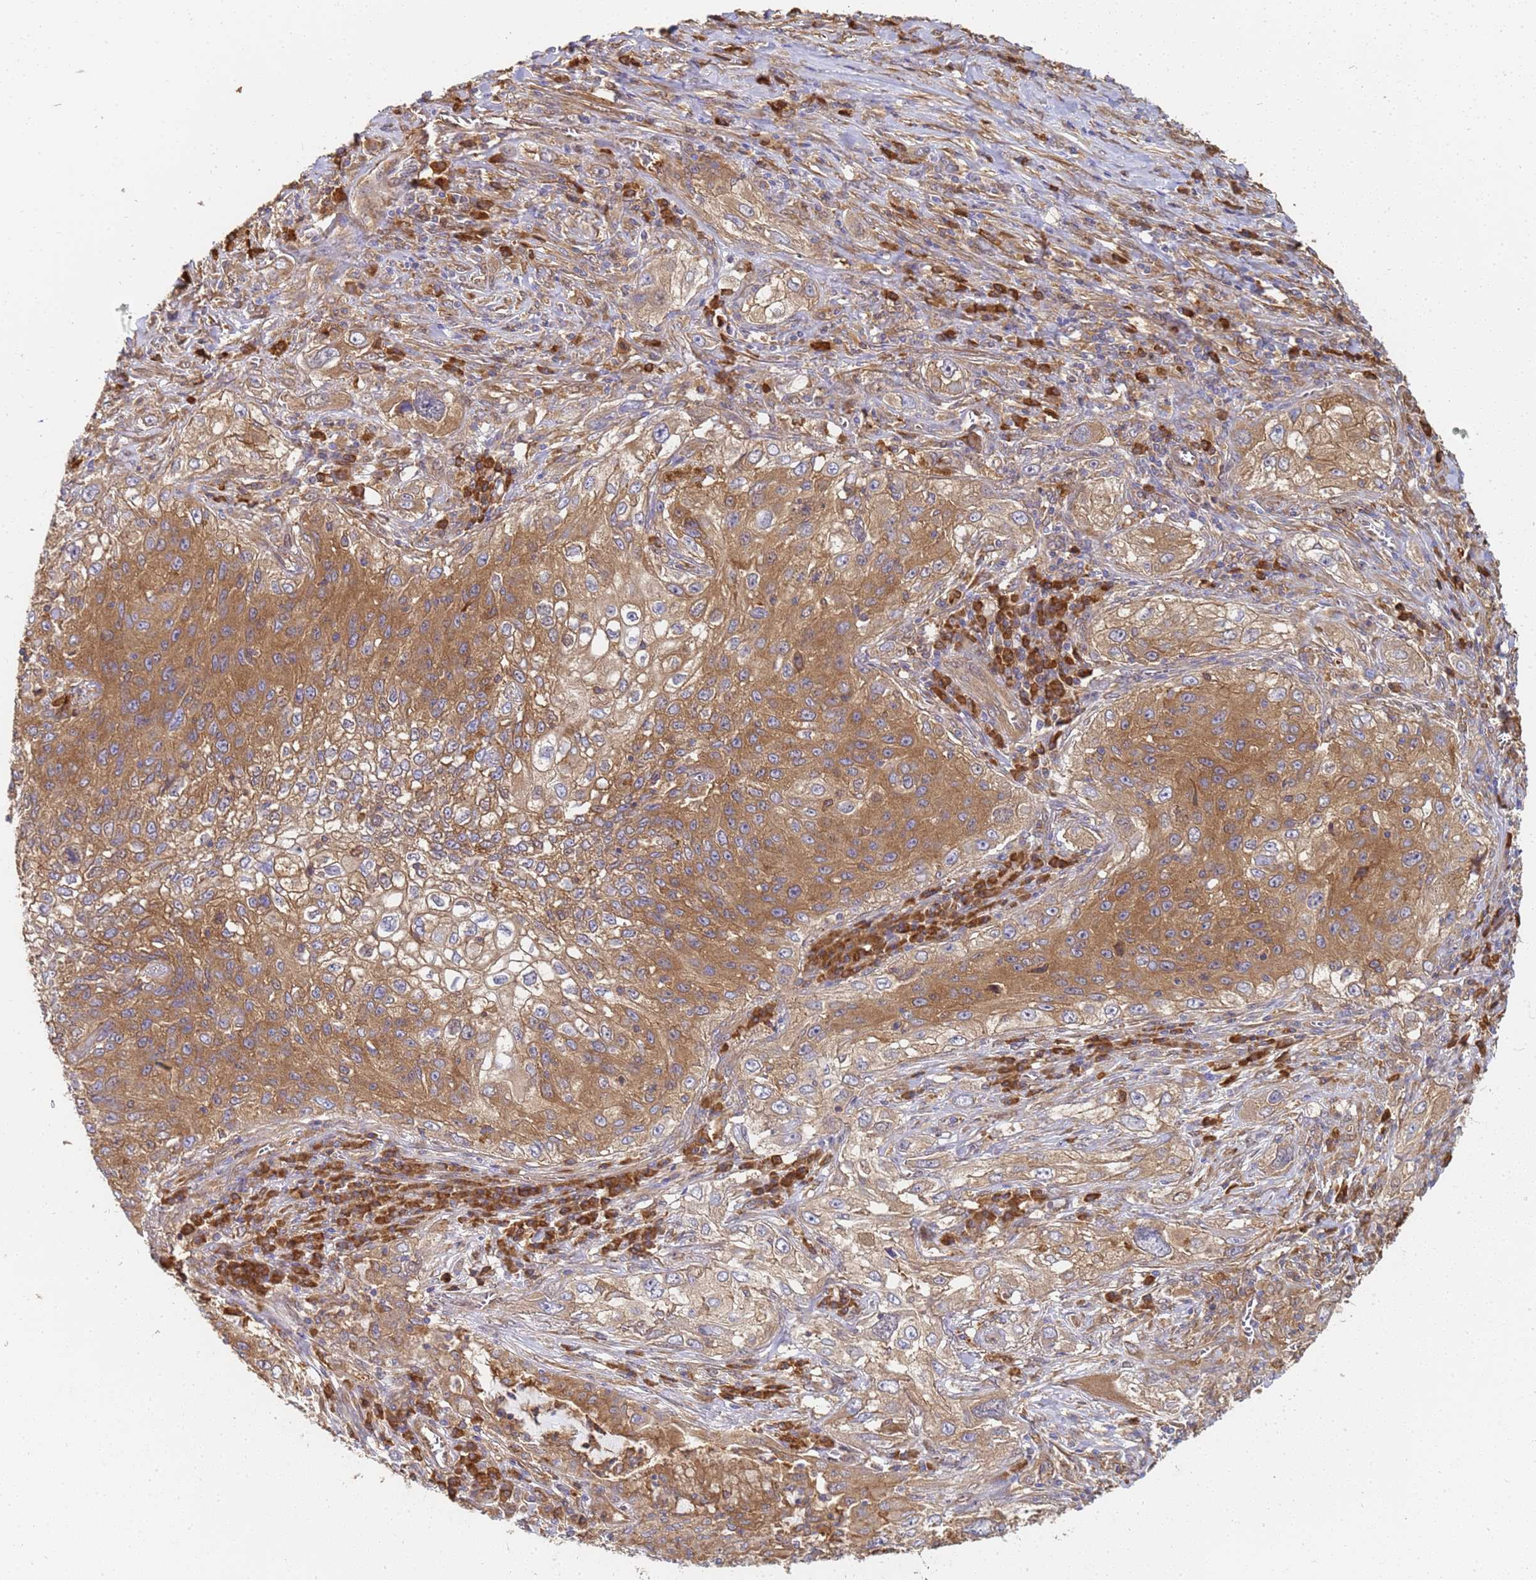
{"staining": {"intensity": "moderate", "quantity": ">75%", "location": "cytoplasmic/membranous"}, "tissue": "lung cancer", "cell_type": "Tumor cells", "image_type": "cancer", "snomed": [{"axis": "morphology", "description": "Squamous cell carcinoma, NOS"}, {"axis": "topography", "description": "Lung"}], "caption": "A high-resolution image shows IHC staining of lung squamous cell carcinoma, which shows moderate cytoplasmic/membranous staining in about >75% of tumor cells. Immunohistochemistry (ihc) stains the protein of interest in brown and the nuclei are stained blue.", "gene": "NME1-NME2", "patient": {"sex": "female", "age": 69}}